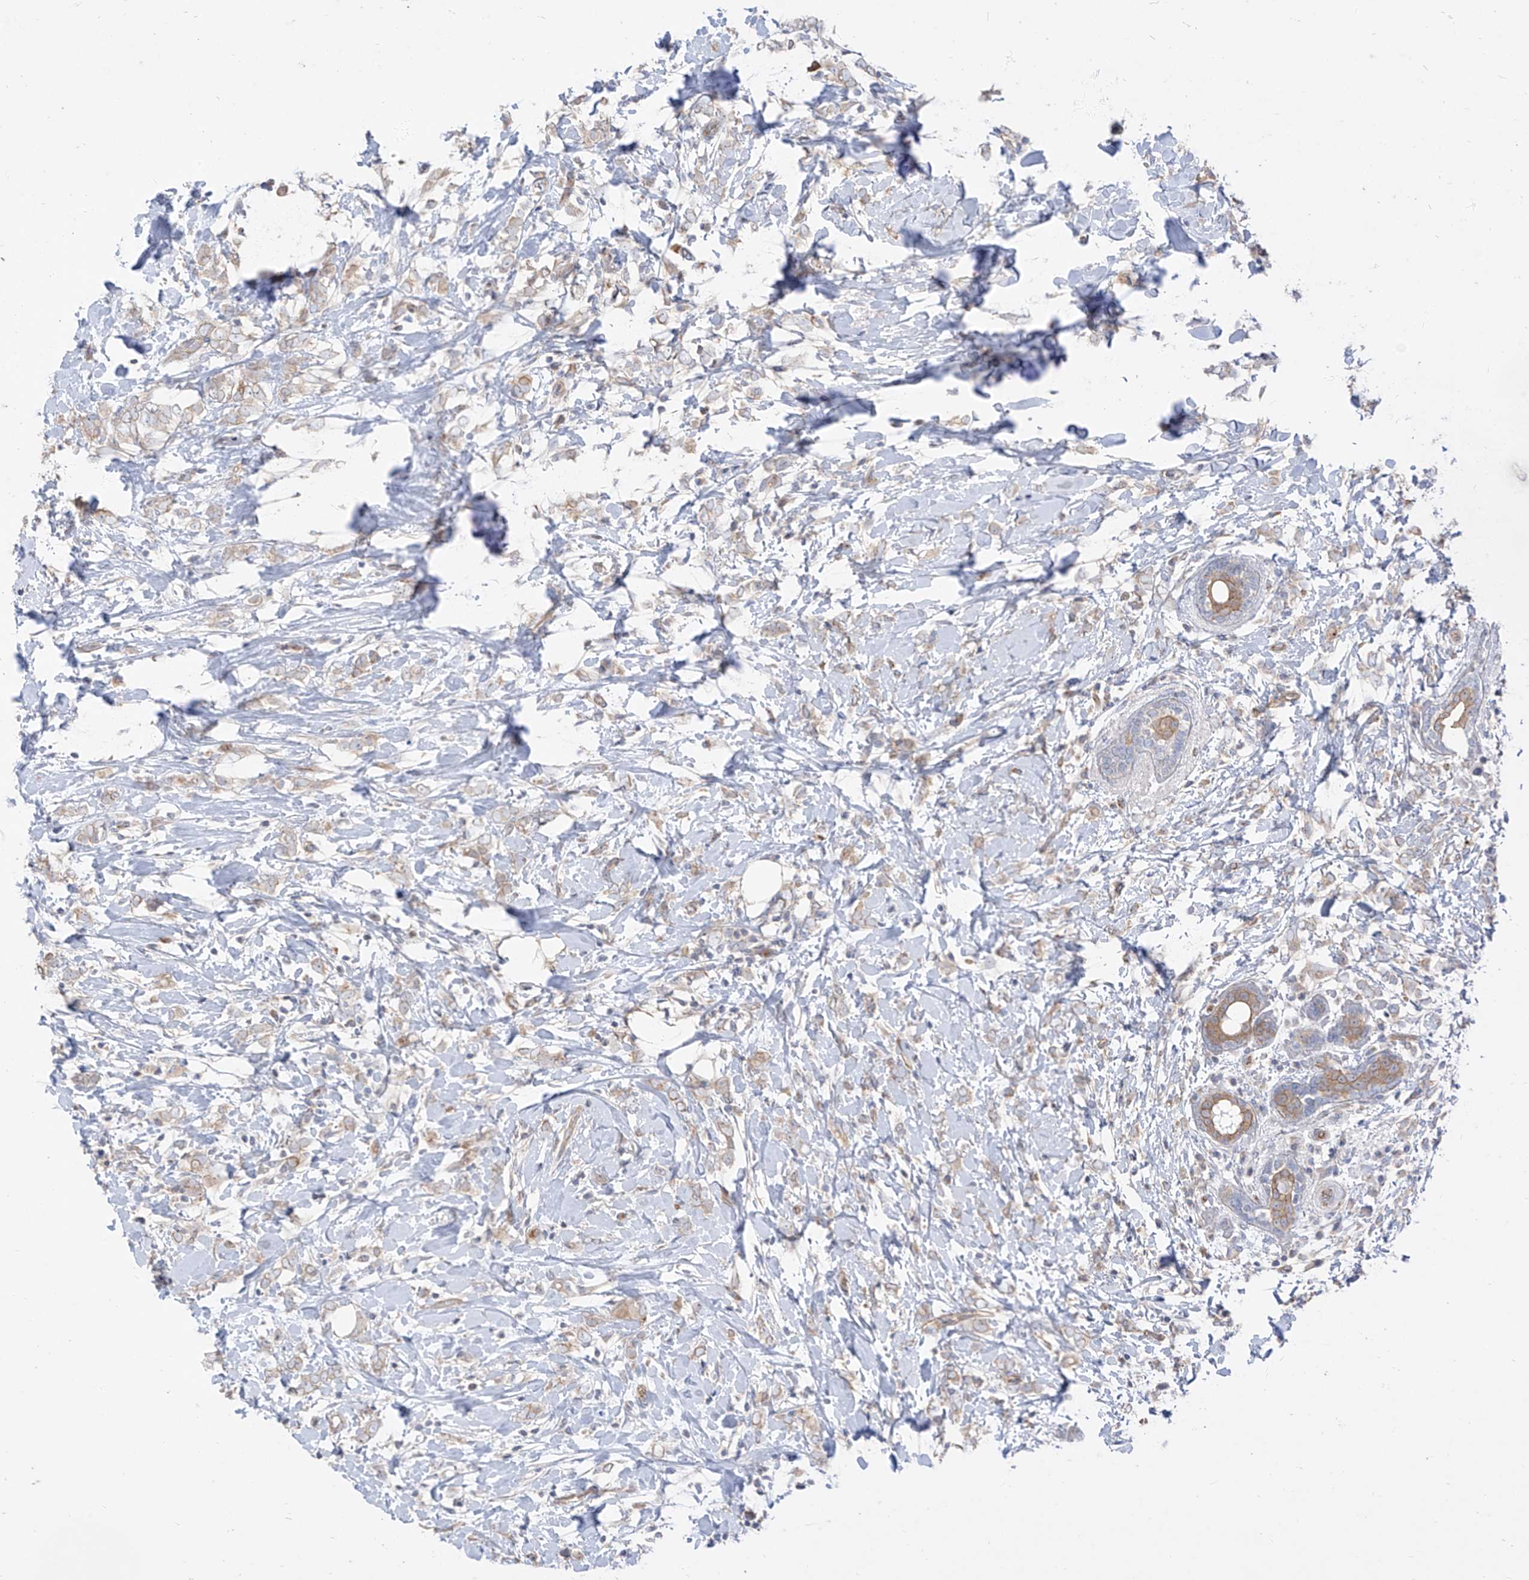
{"staining": {"intensity": "weak", "quantity": "25%-75%", "location": "cytoplasmic/membranous"}, "tissue": "breast cancer", "cell_type": "Tumor cells", "image_type": "cancer", "snomed": [{"axis": "morphology", "description": "Normal tissue, NOS"}, {"axis": "morphology", "description": "Lobular carcinoma"}, {"axis": "topography", "description": "Breast"}], "caption": "The image displays immunohistochemical staining of breast cancer. There is weak cytoplasmic/membranous positivity is appreciated in approximately 25%-75% of tumor cells. The staining was performed using DAB to visualize the protein expression in brown, while the nuclei were stained in blue with hematoxylin (Magnification: 20x).", "gene": "EPHX4", "patient": {"sex": "female", "age": 47}}